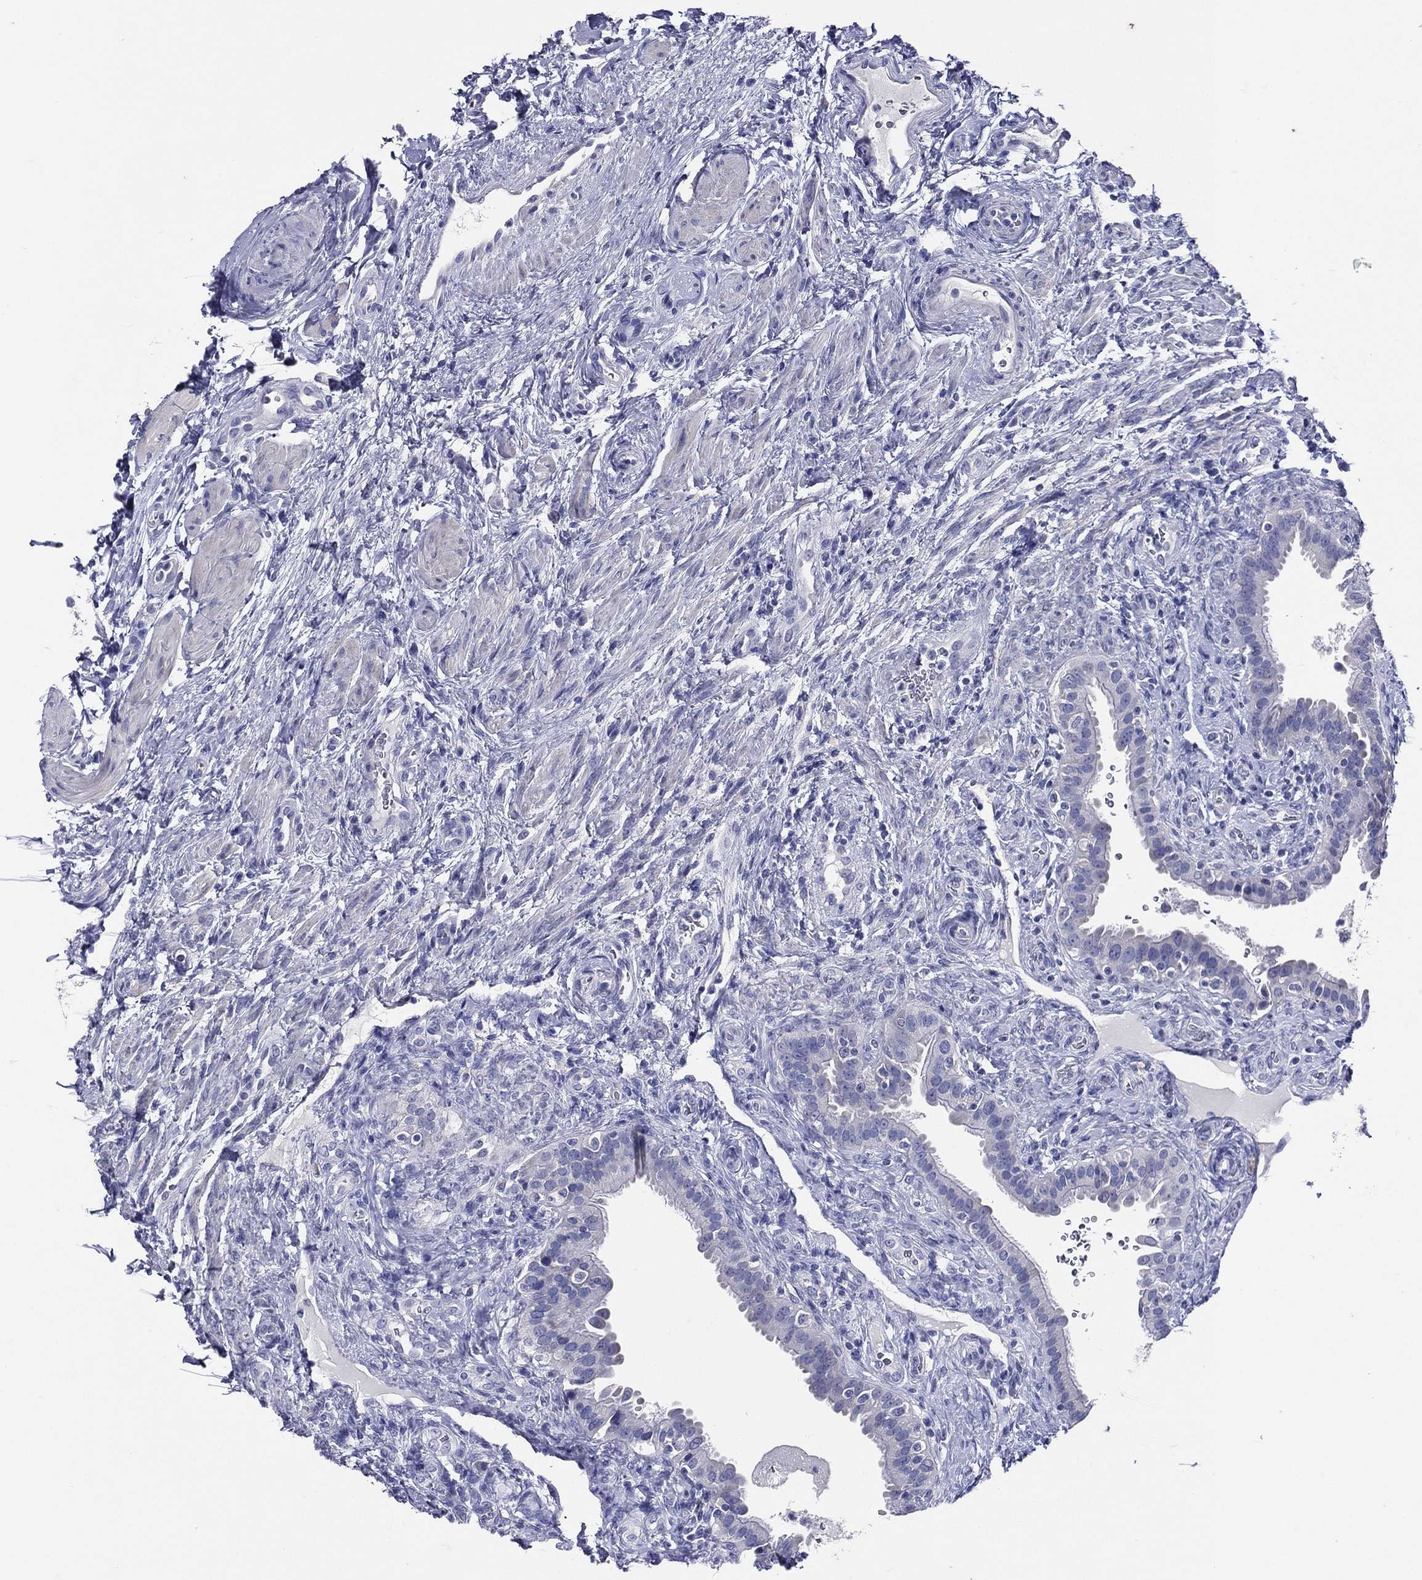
{"staining": {"intensity": "negative", "quantity": "none", "location": "none"}, "tissue": "fallopian tube", "cell_type": "Glandular cells", "image_type": "normal", "snomed": [{"axis": "morphology", "description": "Normal tissue, NOS"}, {"axis": "topography", "description": "Fallopian tube"}], "caption": "There is no significant positivity in glandular cells of fallopian tube.", "gene": "TGM1", "patient": {"sex": "female", "age": 41}}